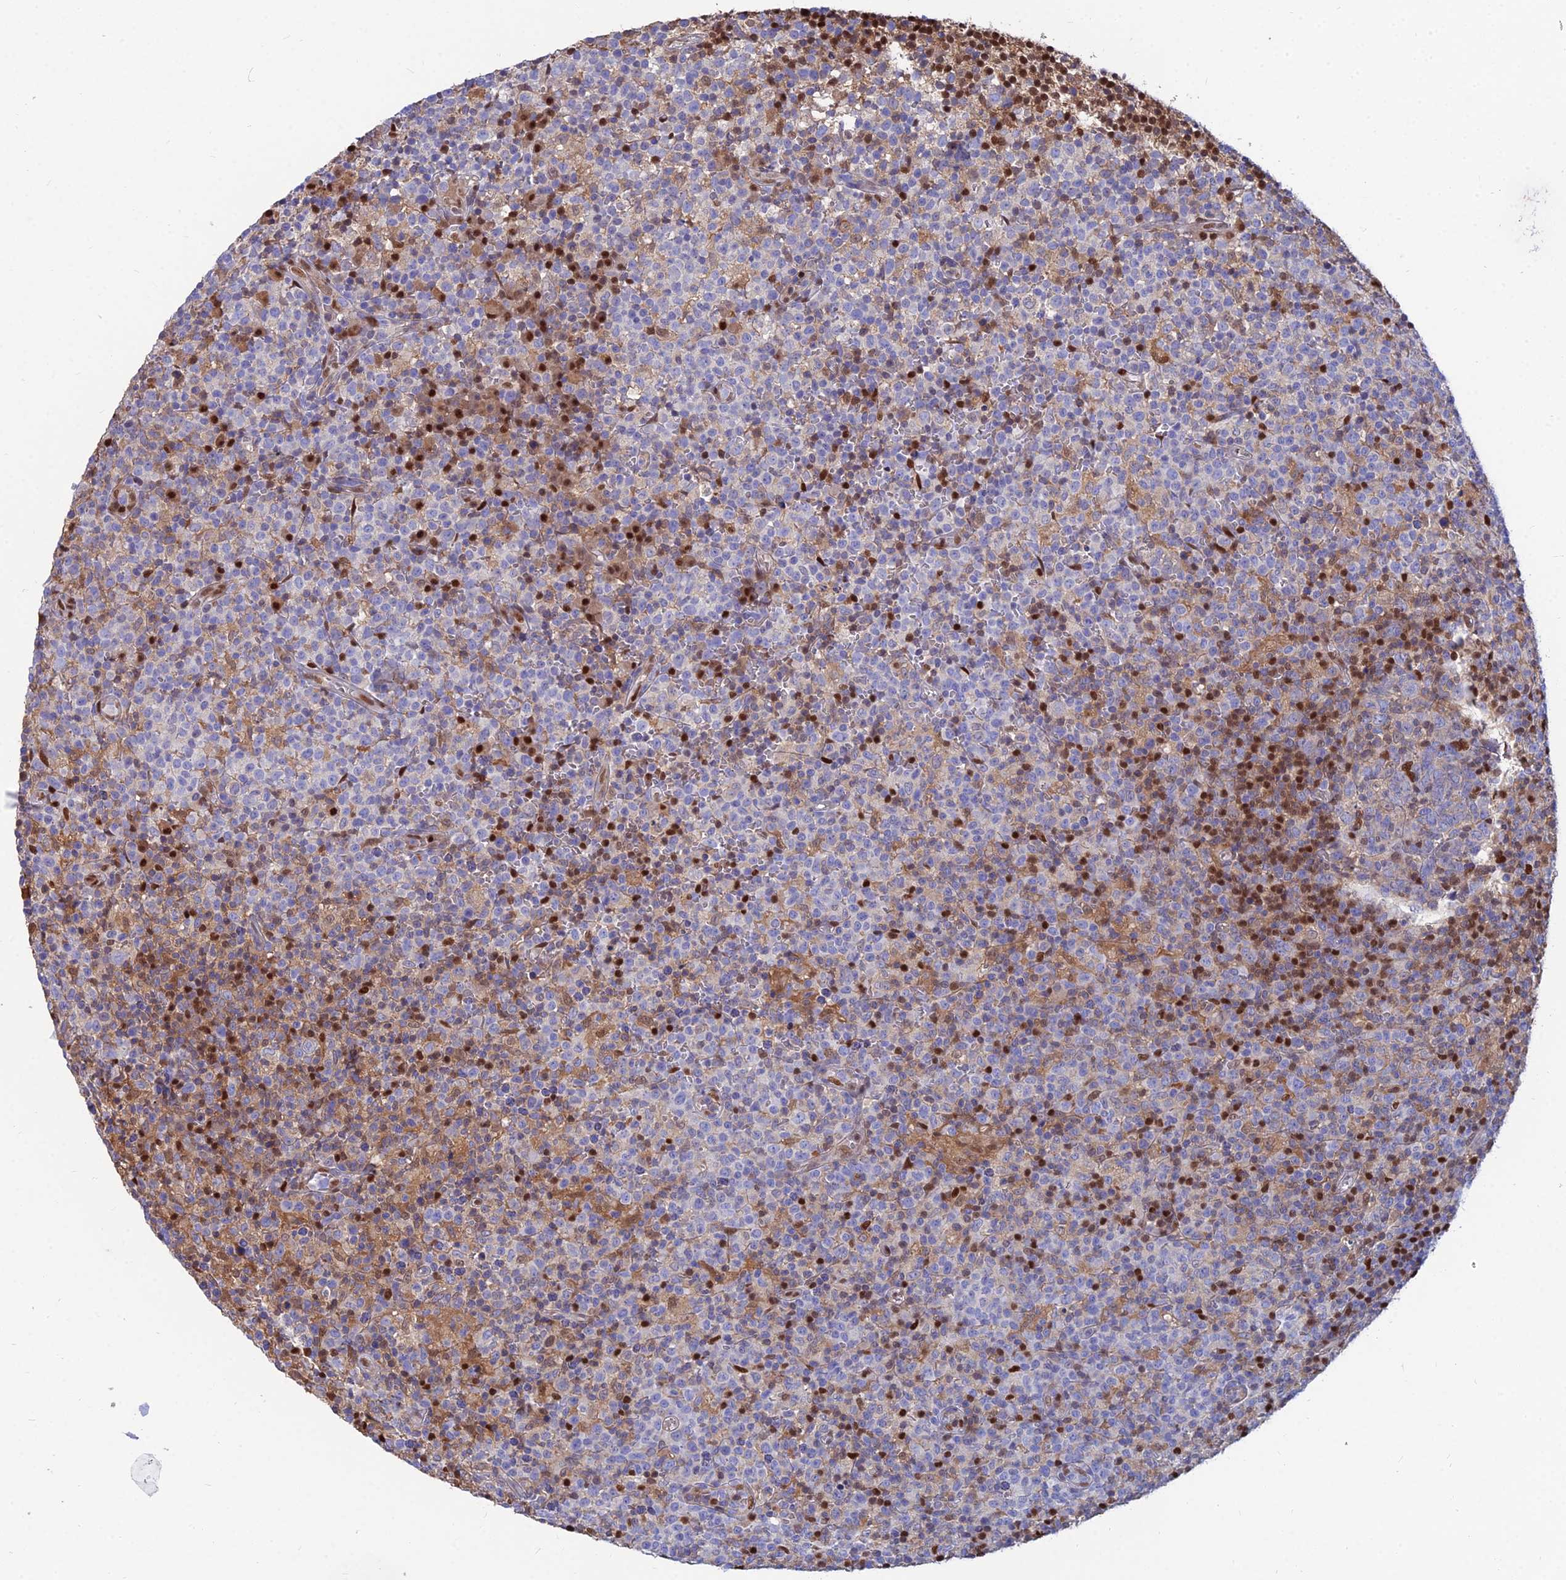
{"staining": {"intensity": "strong", "quantity": "<25%", "location": "cytoplasmic/membranous,nuclear"}, "tissue": "lymph node", "cell_type": "Non-germinal center cells", "image_type": "normal", "snomed": [{"axis": "morphology", "description": "Normal tissue, NOS"}, {"axis": "morphology", "description": "Inflammation, NOS"}, {"axis": "topography", "description": "Lymph node"}], "caption": "Normal lymph node was stained to show a protein in brown. There is medium levels of strong cytoplasmic/membranous,nuclear expression in about <25% of non-germinal center cells. (Stains: DAB (3,3'-diaminobenzidine) in brown, nuclei in blue, Microscopy: brightfield microscopy at high magnification).", "gene": "DNPEP", "patient": {"sex": "male", "age": 55}}